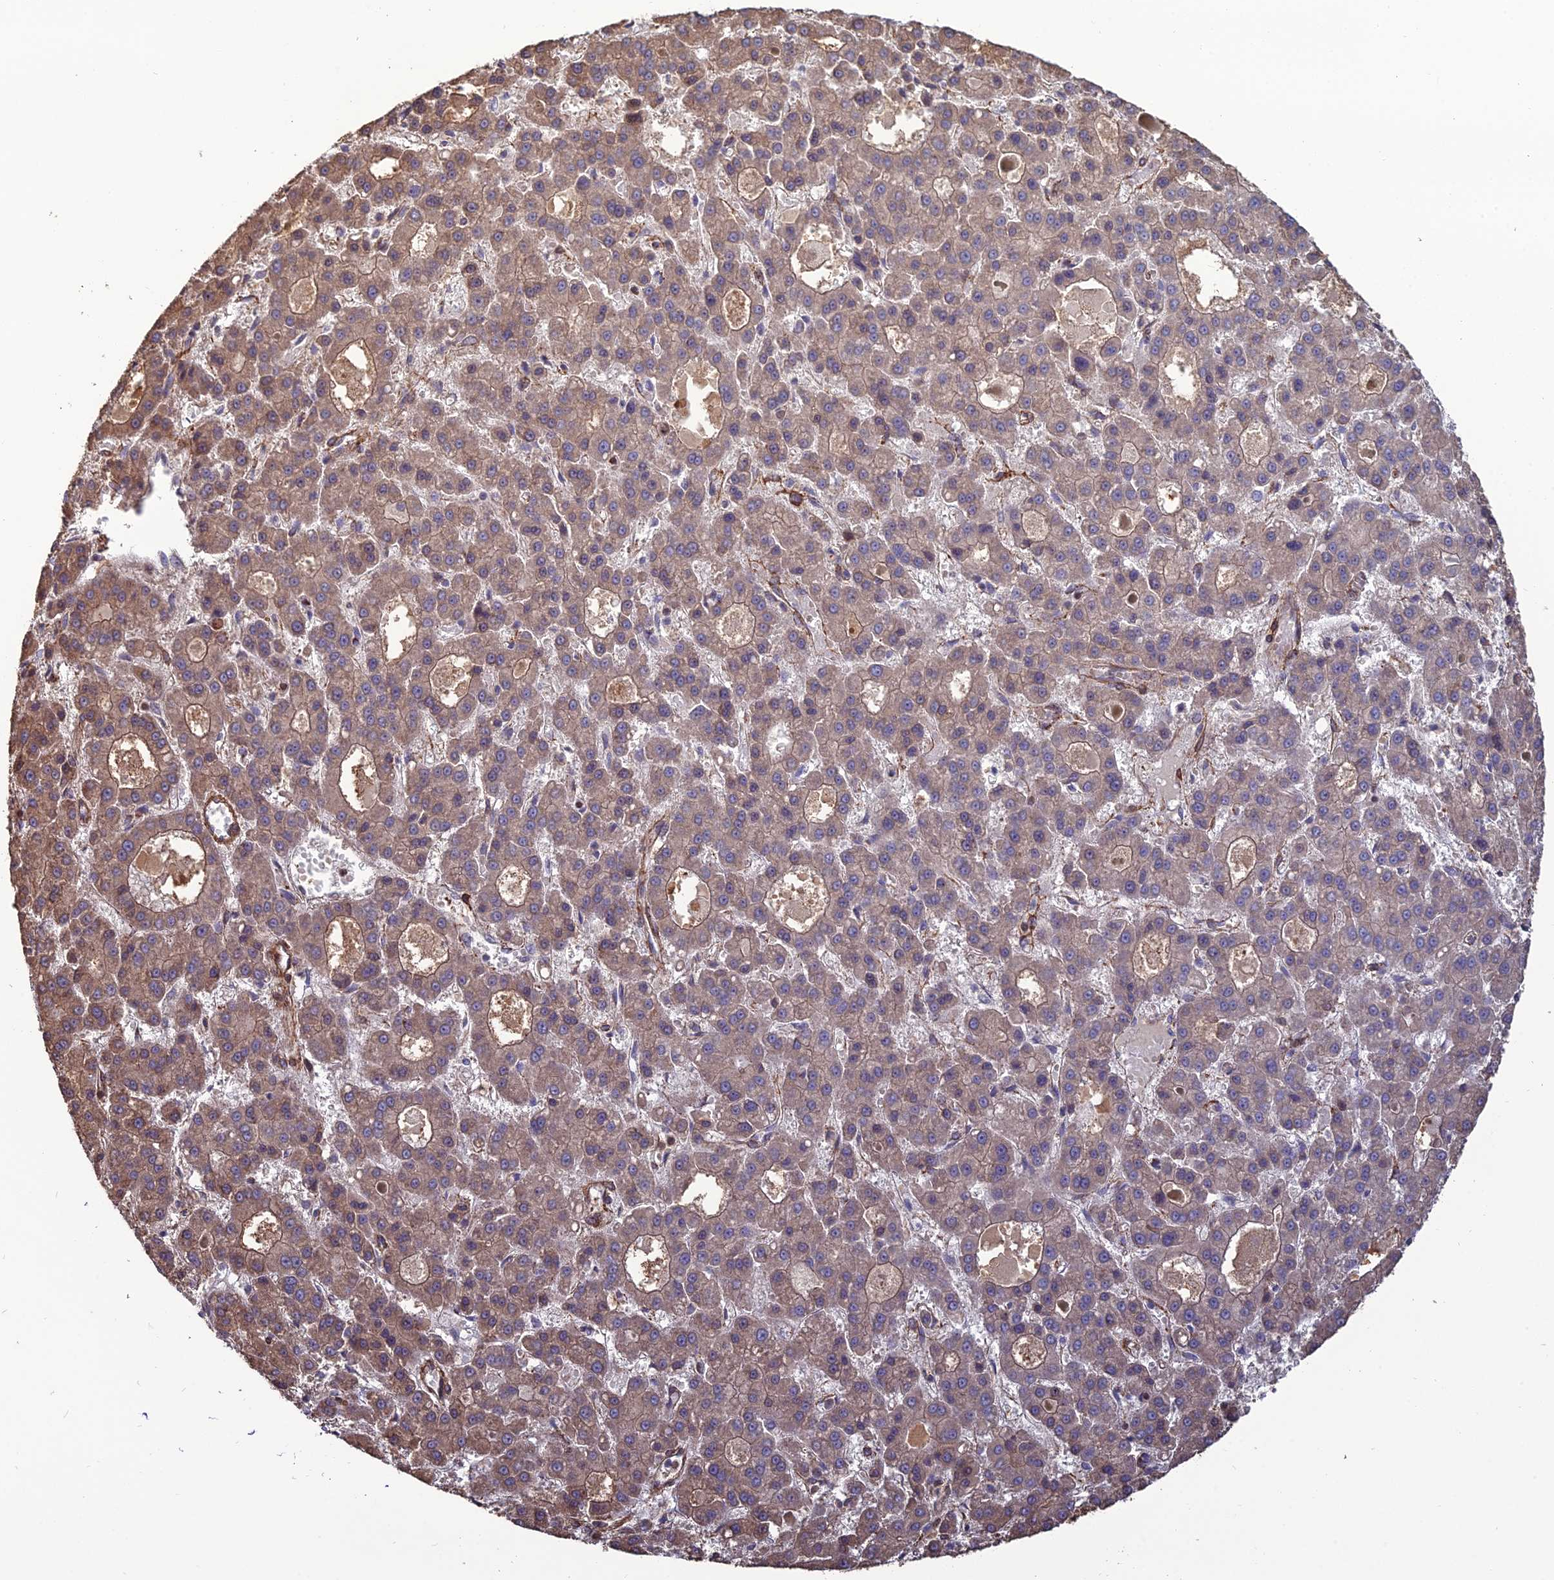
{"staining": {"intensity": "moderate", "quantity": "25%-75%", "location": "cytoplasmic/membranous"}, "tissue": "liver cancer", "cell_type": "Tumor cells", "image_type": "cancer", "snomed": [{"axis": "morphology", "description": "Carcinoma, Hepatocellular, NOS"}, {"axis": "topography", "description": "Liver"}], "caption": "There is medium levels of moderate cytoplasmic/membranous positivity in tumor cells of hepatocellular carcinoma (liver), as demonstrated by immunohistochemical staining (brown color).", "gene": "ATP6V0A2", "patient": {"sex": "male", "age": 70}}